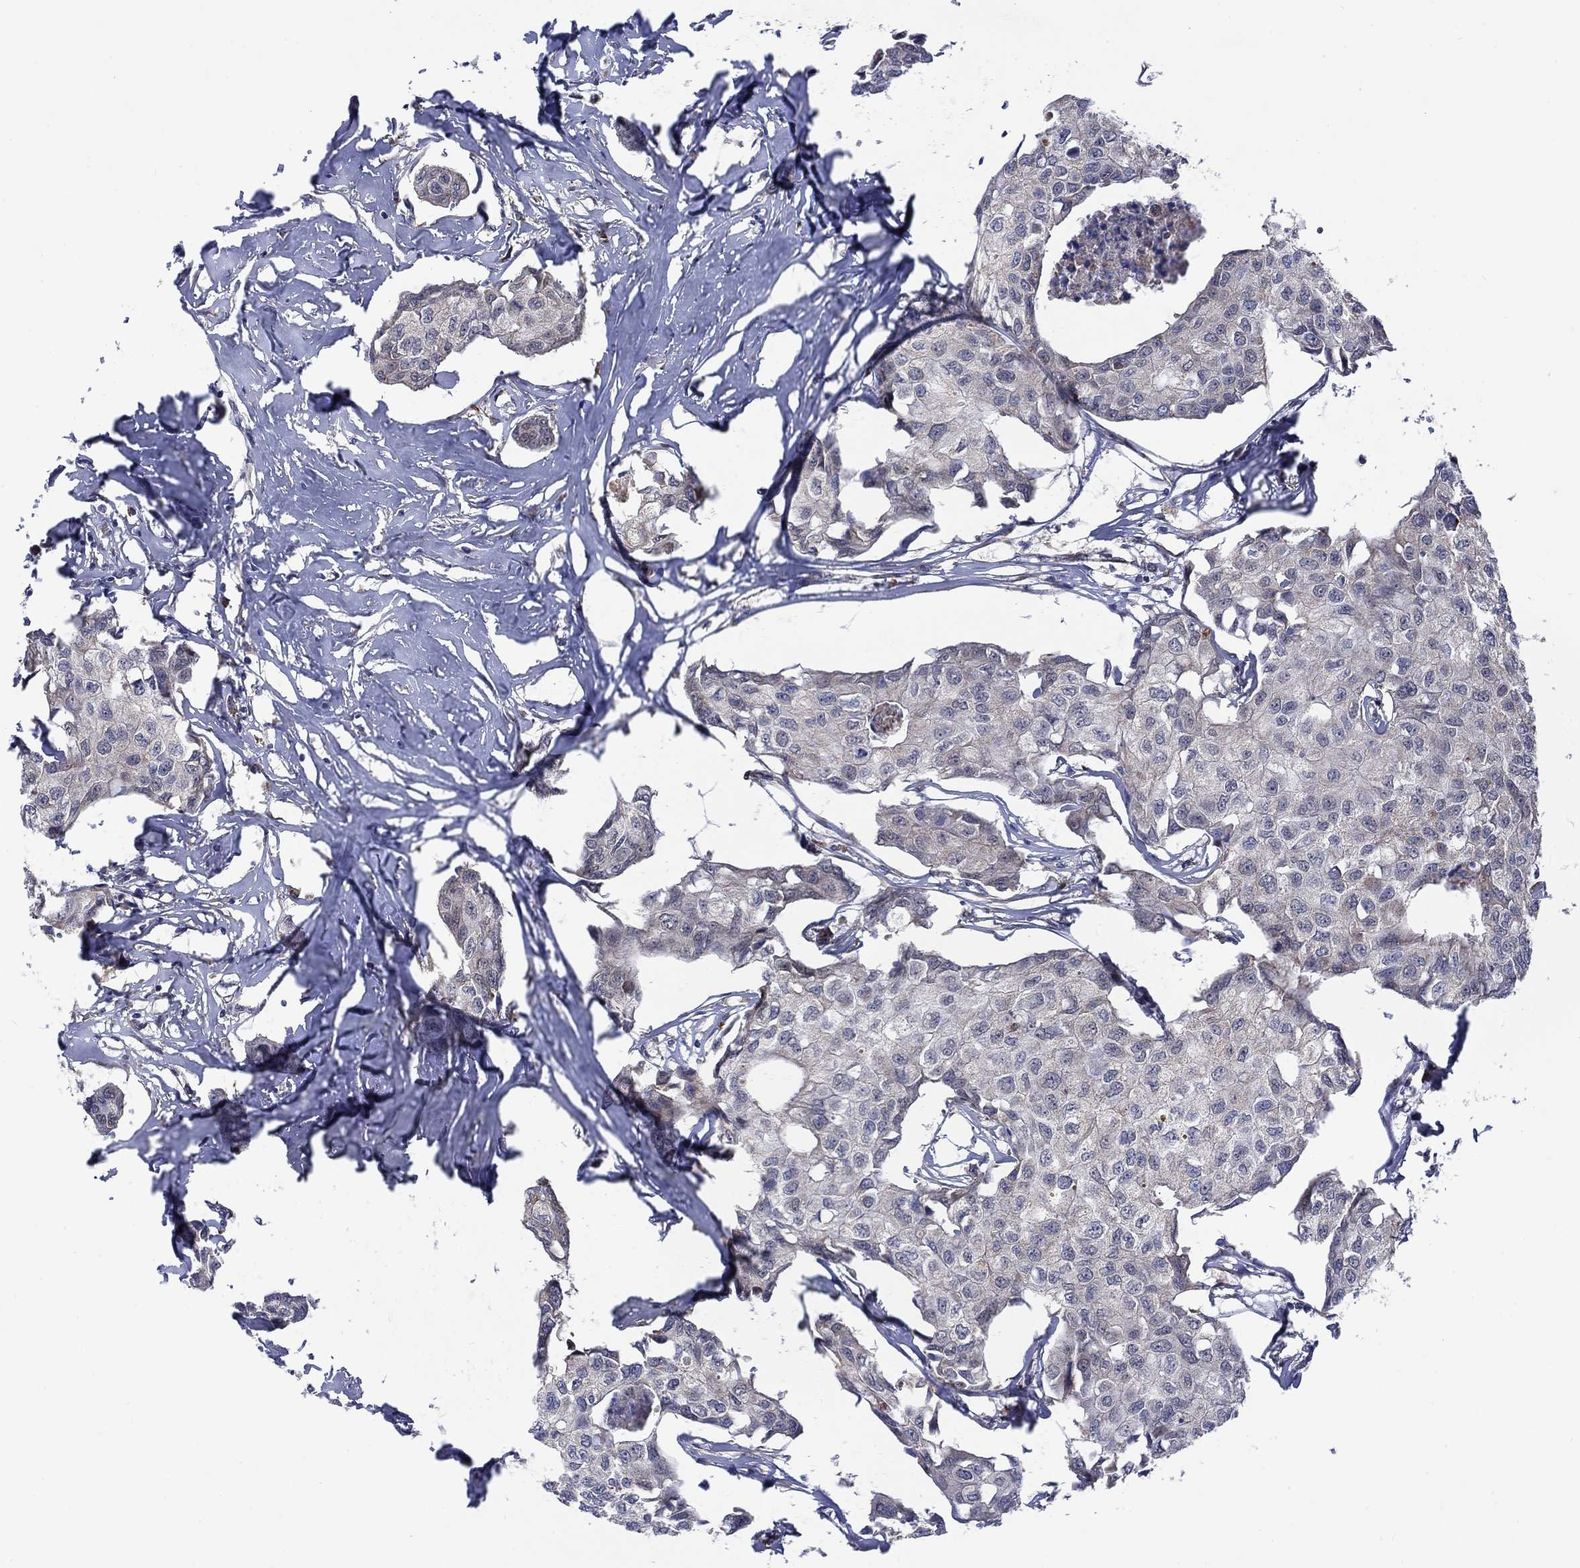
{"staining": {"intensity": "negative", "quantity": "none", "location": "none"}, "tissue": "breast cancer", "cell_type": "Tumor cells", "image_type": "cancer", "snomed": [{"axis": "morphology", "description": "Duct carcinoma"}, {"axis": "topography", "description": "Breast"}], "caption": "High power microscopy histopathology image of an immunohistochemistry (IHC) photomicrograph of breast cancer, revealing no significant expression in tumor cells.", "gene": "SLC35F2", "patient": {"sex": "female", "age": 80}}